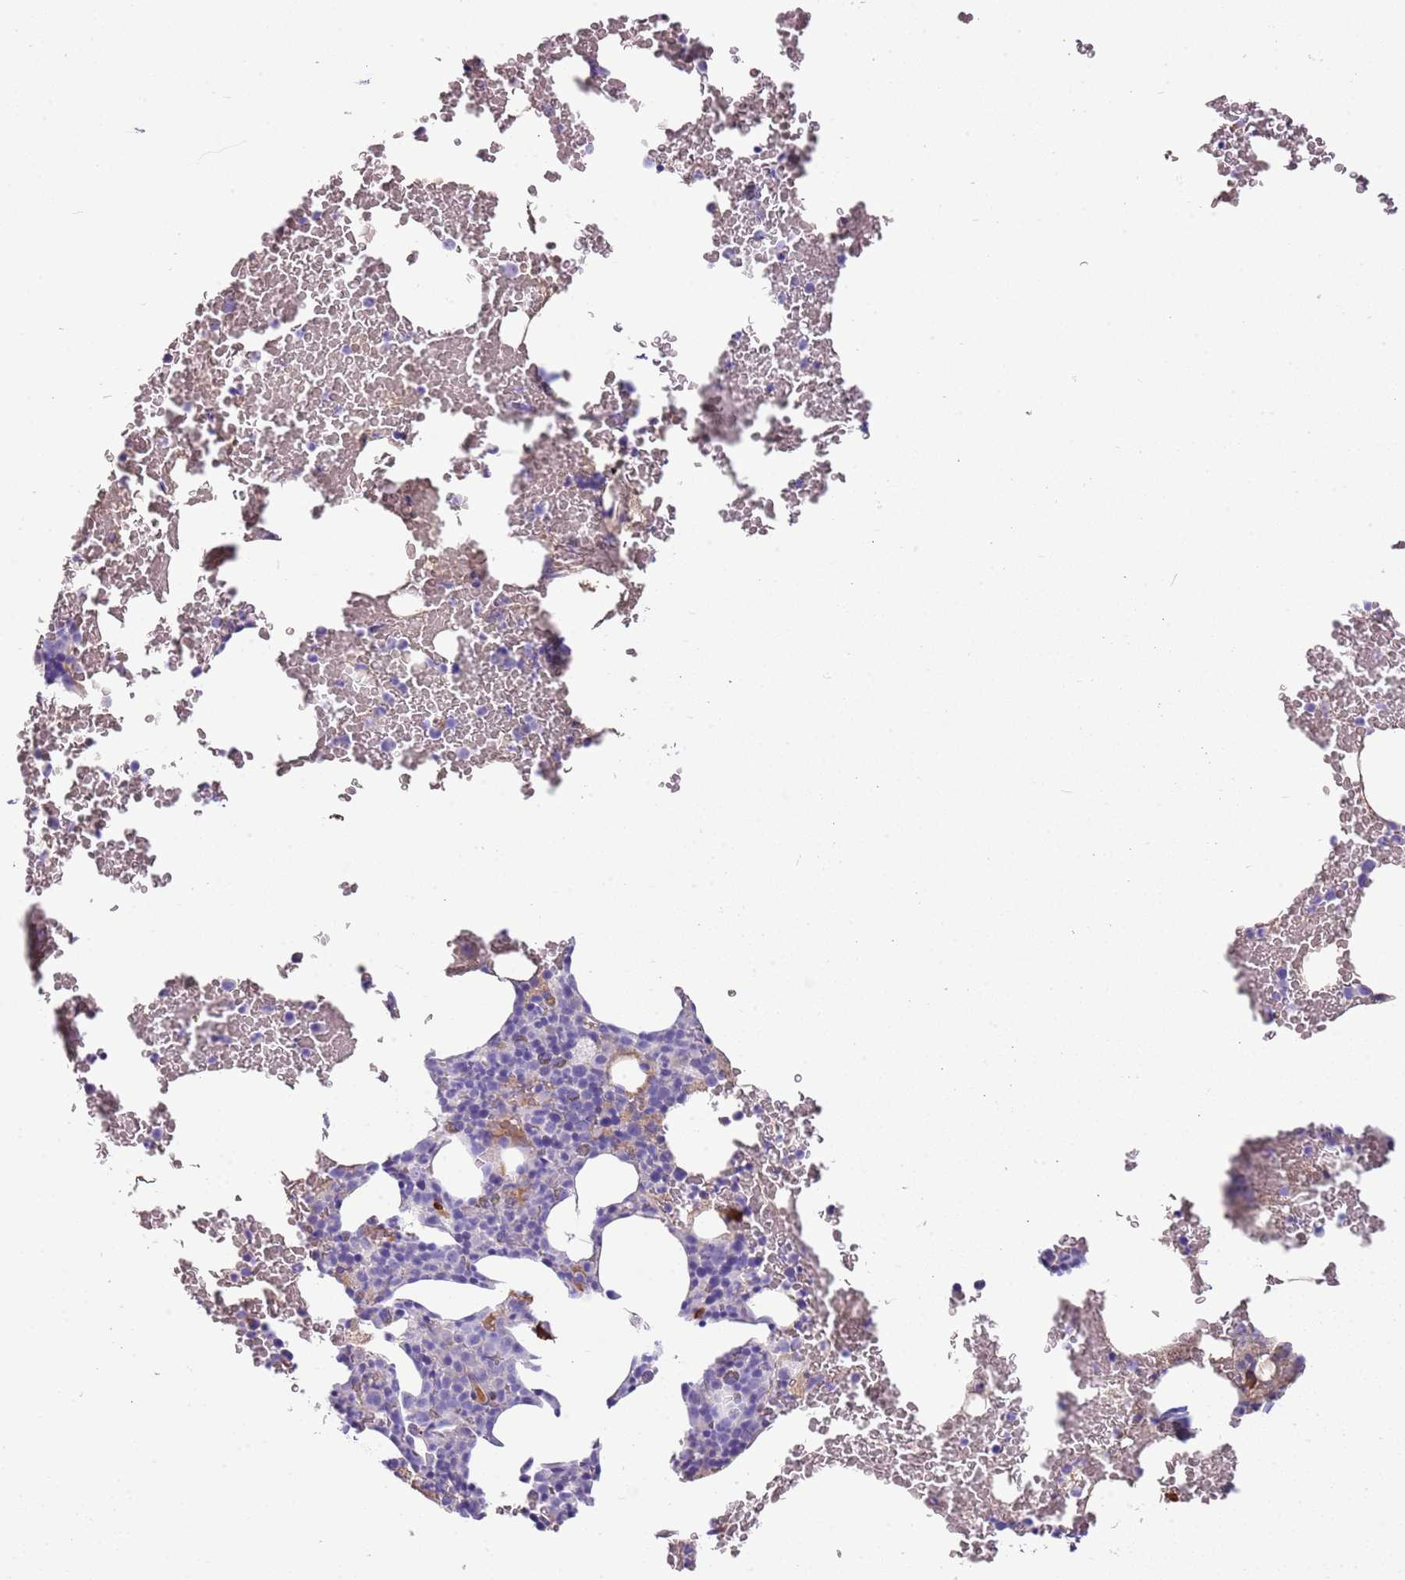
{"staining": {"intensity": "negative", "quantity": "none", "location": "none"}, "tissue": "bone marrow", "cell_type": "Hematopoietic cells", "image_type": "normal", "snomed": [{"axis": "morphology", "description": "Normal tissue, NOS"}, {"axis": "morphology", "description": "Inflammation, NOS"}, {"axis": "topography", "description": "Bone marrow"}], "caption": "High magnification brightfield microscopy of unremarkable bone marrow stained with DAB (3,3'-diaminobenzidine) (brown) and counterstained with hematoxylin (blue): hematopoietic cells show no significant positivity.", "gene": "IGKV3", "patient": {"sex": "female", "age": 78}}